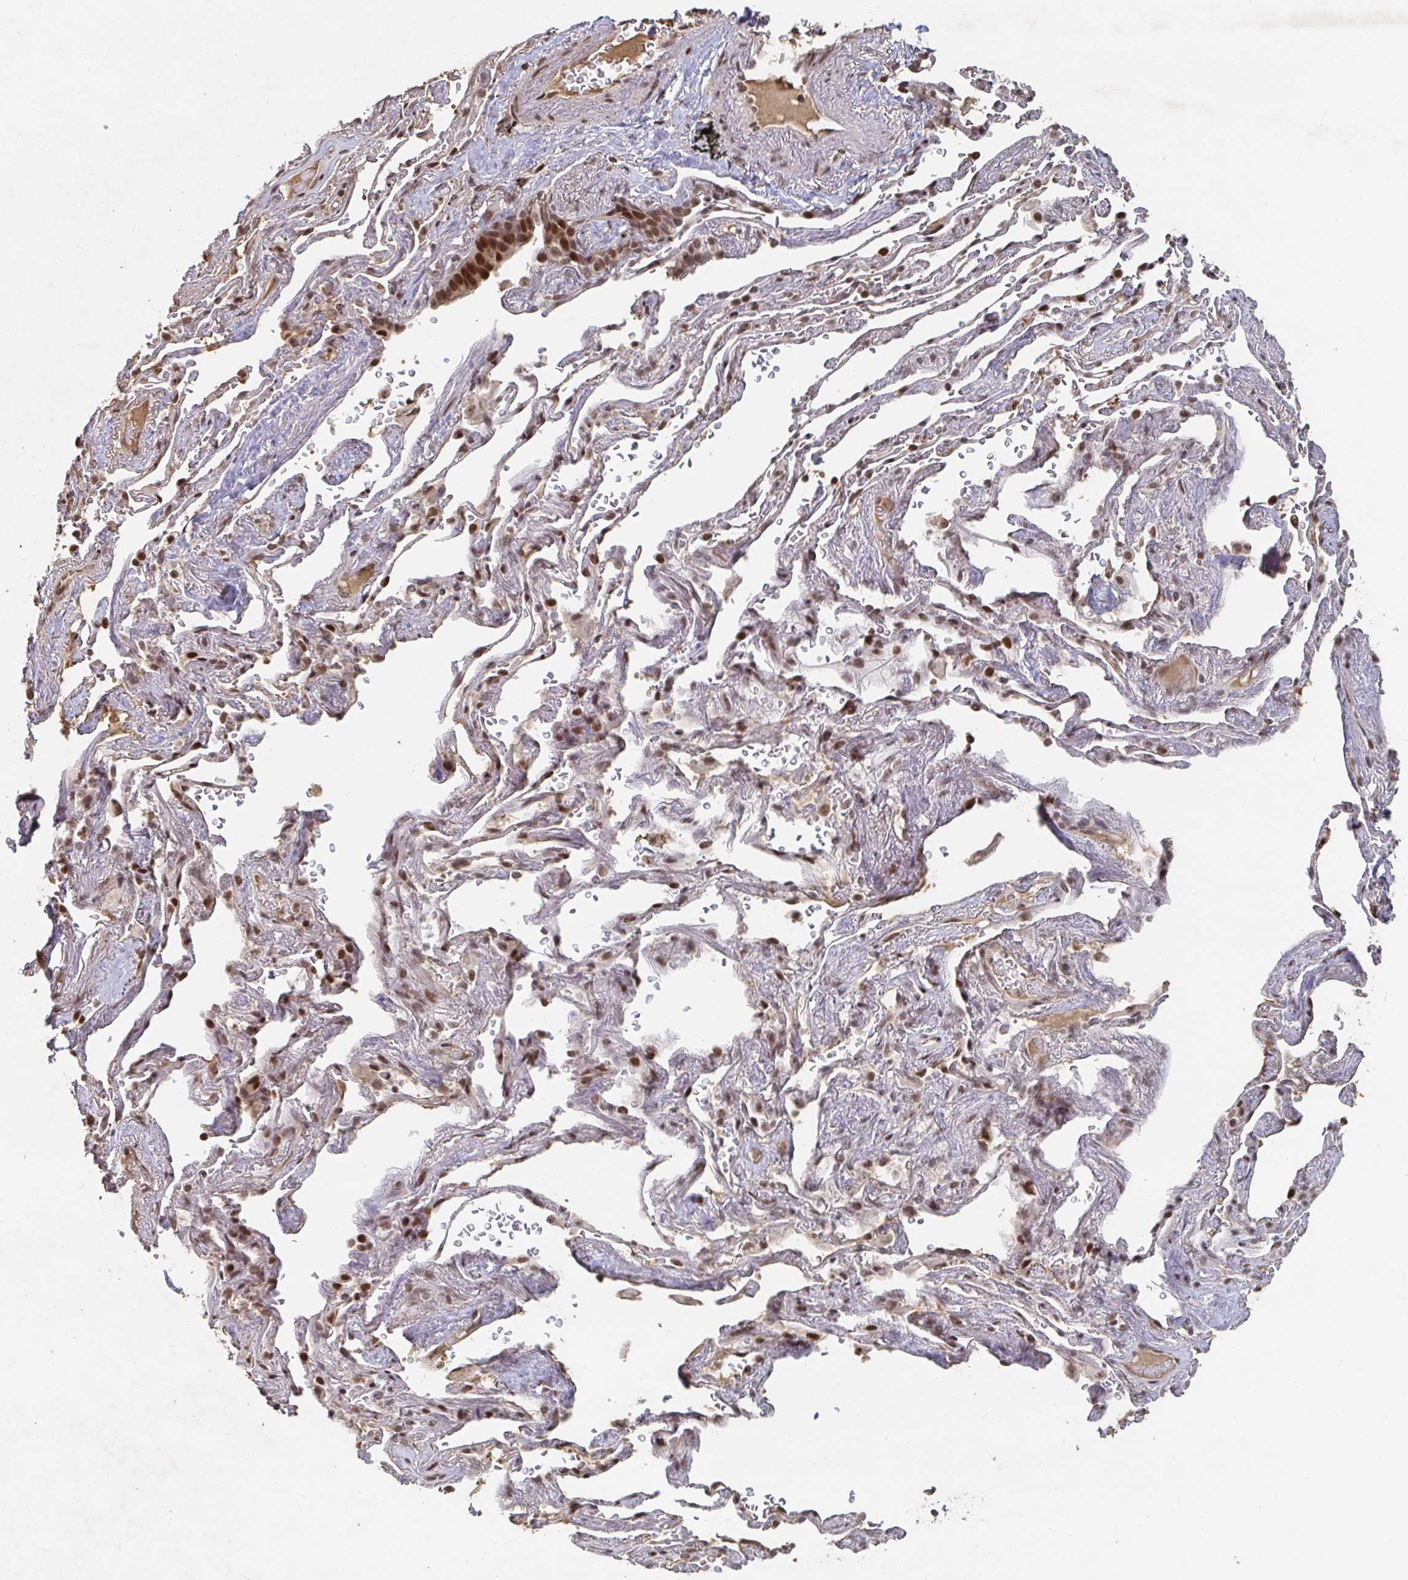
{"staining": {"intensity": "moderate", "quantity": ">75%", "location": "nuclear"}, "tissue": "bronchus", "cell_type": "Respiratory epithelial cells", "image_type": "normal", "snomed": [{"axis": "morphology", "description": "Normal tissue, NOS"}, {"axis": "topography", "description": "Bronchus"}], "caption": "A brown stain labels moderate nuclear positivity of a protein in respiratory epithelial cells of benign human bronchus.", "gene": "ZDHHC12", "patient": {"sex": "male", "age": 70}}